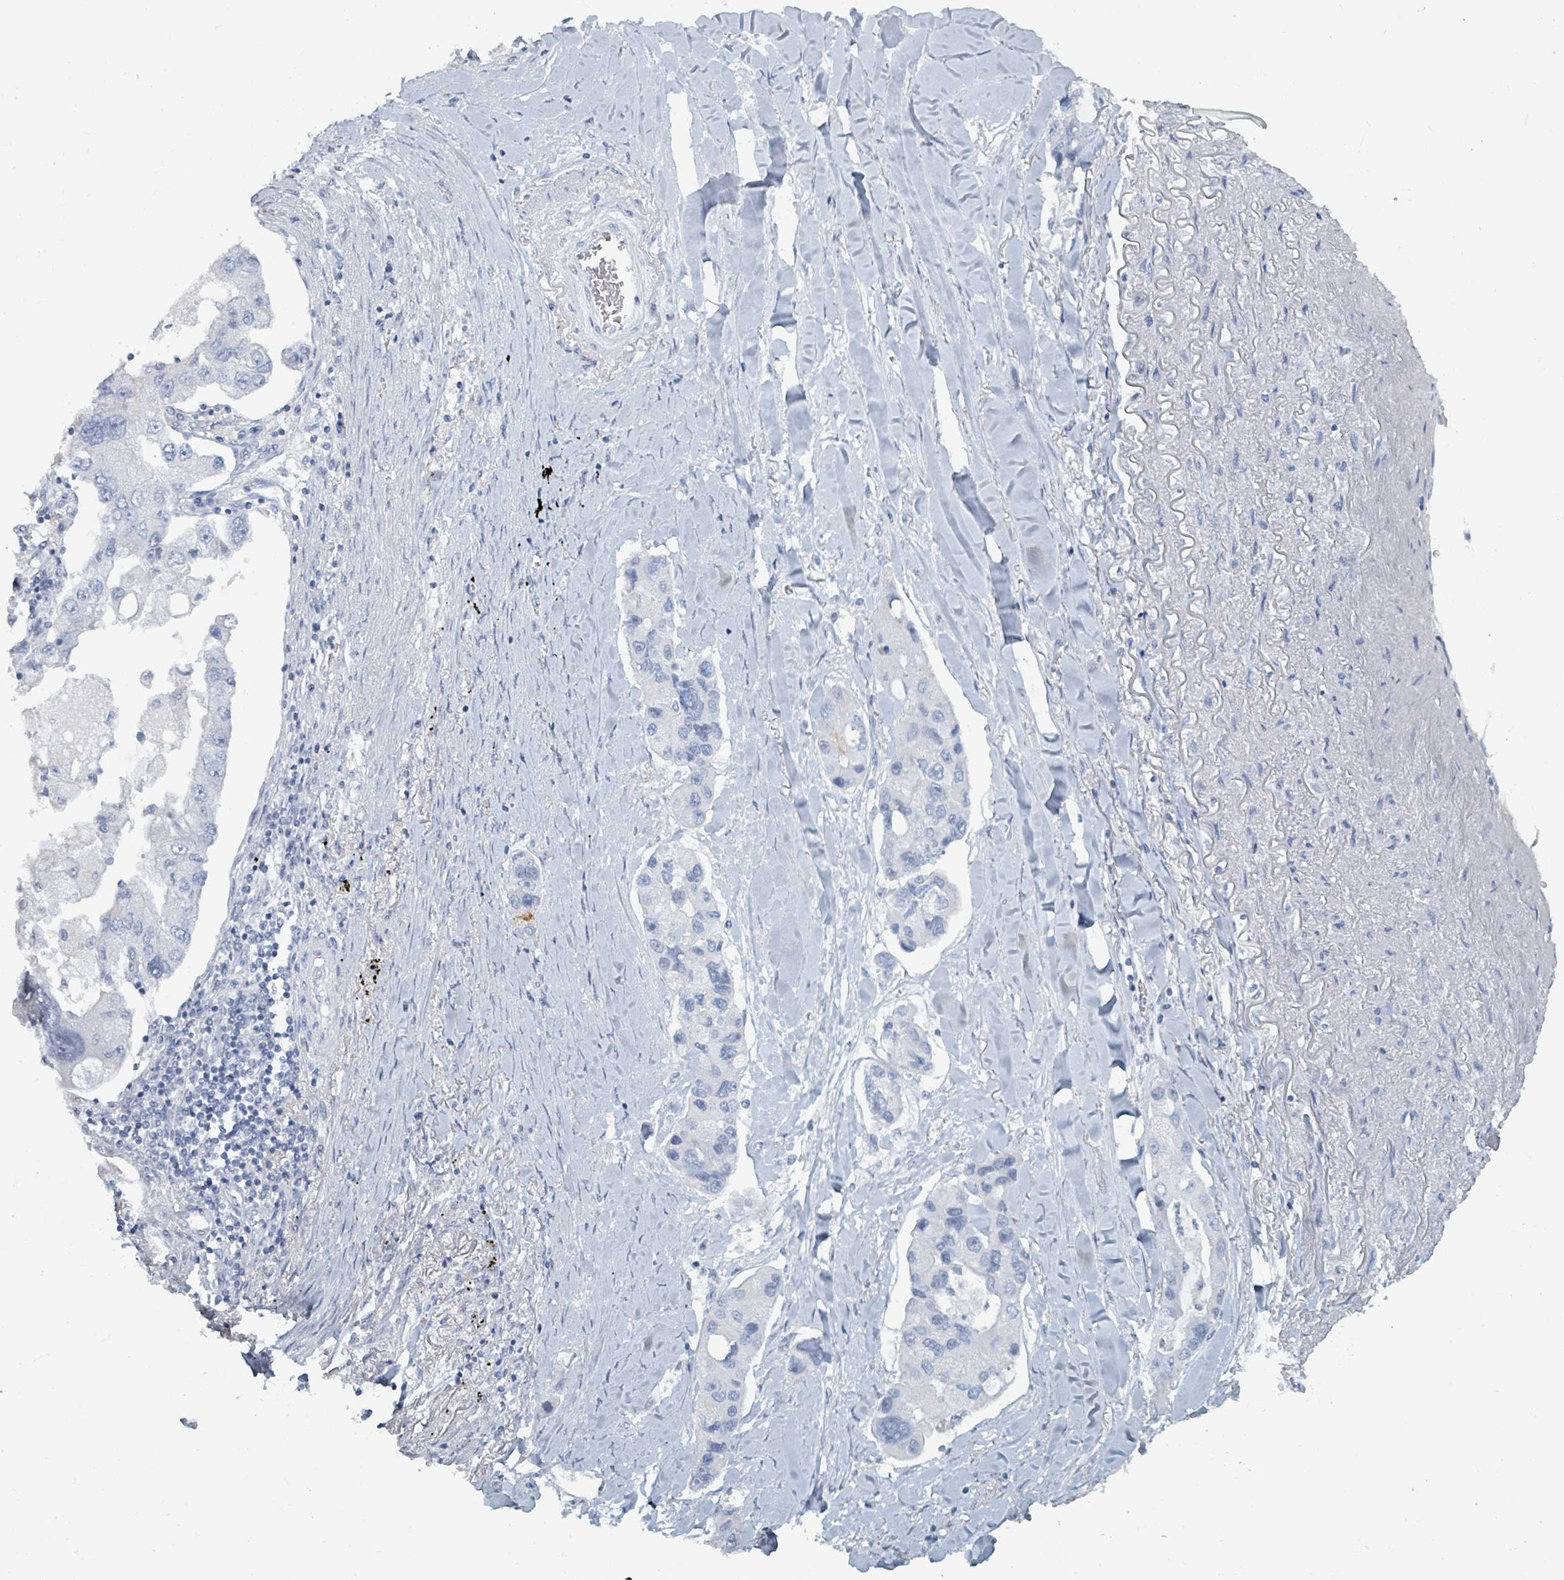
{"staining": {"intensity": "negative", "quantity": "none", "location": "none"}, "tissue": "lung cancer", "cell_type": "Tumor cells", "image_type": "cancer", "snomed": [{"axis": "morphology", "description": "Adenocarcinoma, NOS"}, {"axis": "topography", "description": "Lung"}], "caption": "The photomicrograph demonstrates no significant staining in tumor cells of lung cancer (adenocarcinoma). (DAB (3,3'-diaminobenzidine) immunohistochemistry (IHC) visualized using brightfield microscopy, high magnification).", "gene": "HEATR5A", "patient": {"sex": "female", "age": 54}}